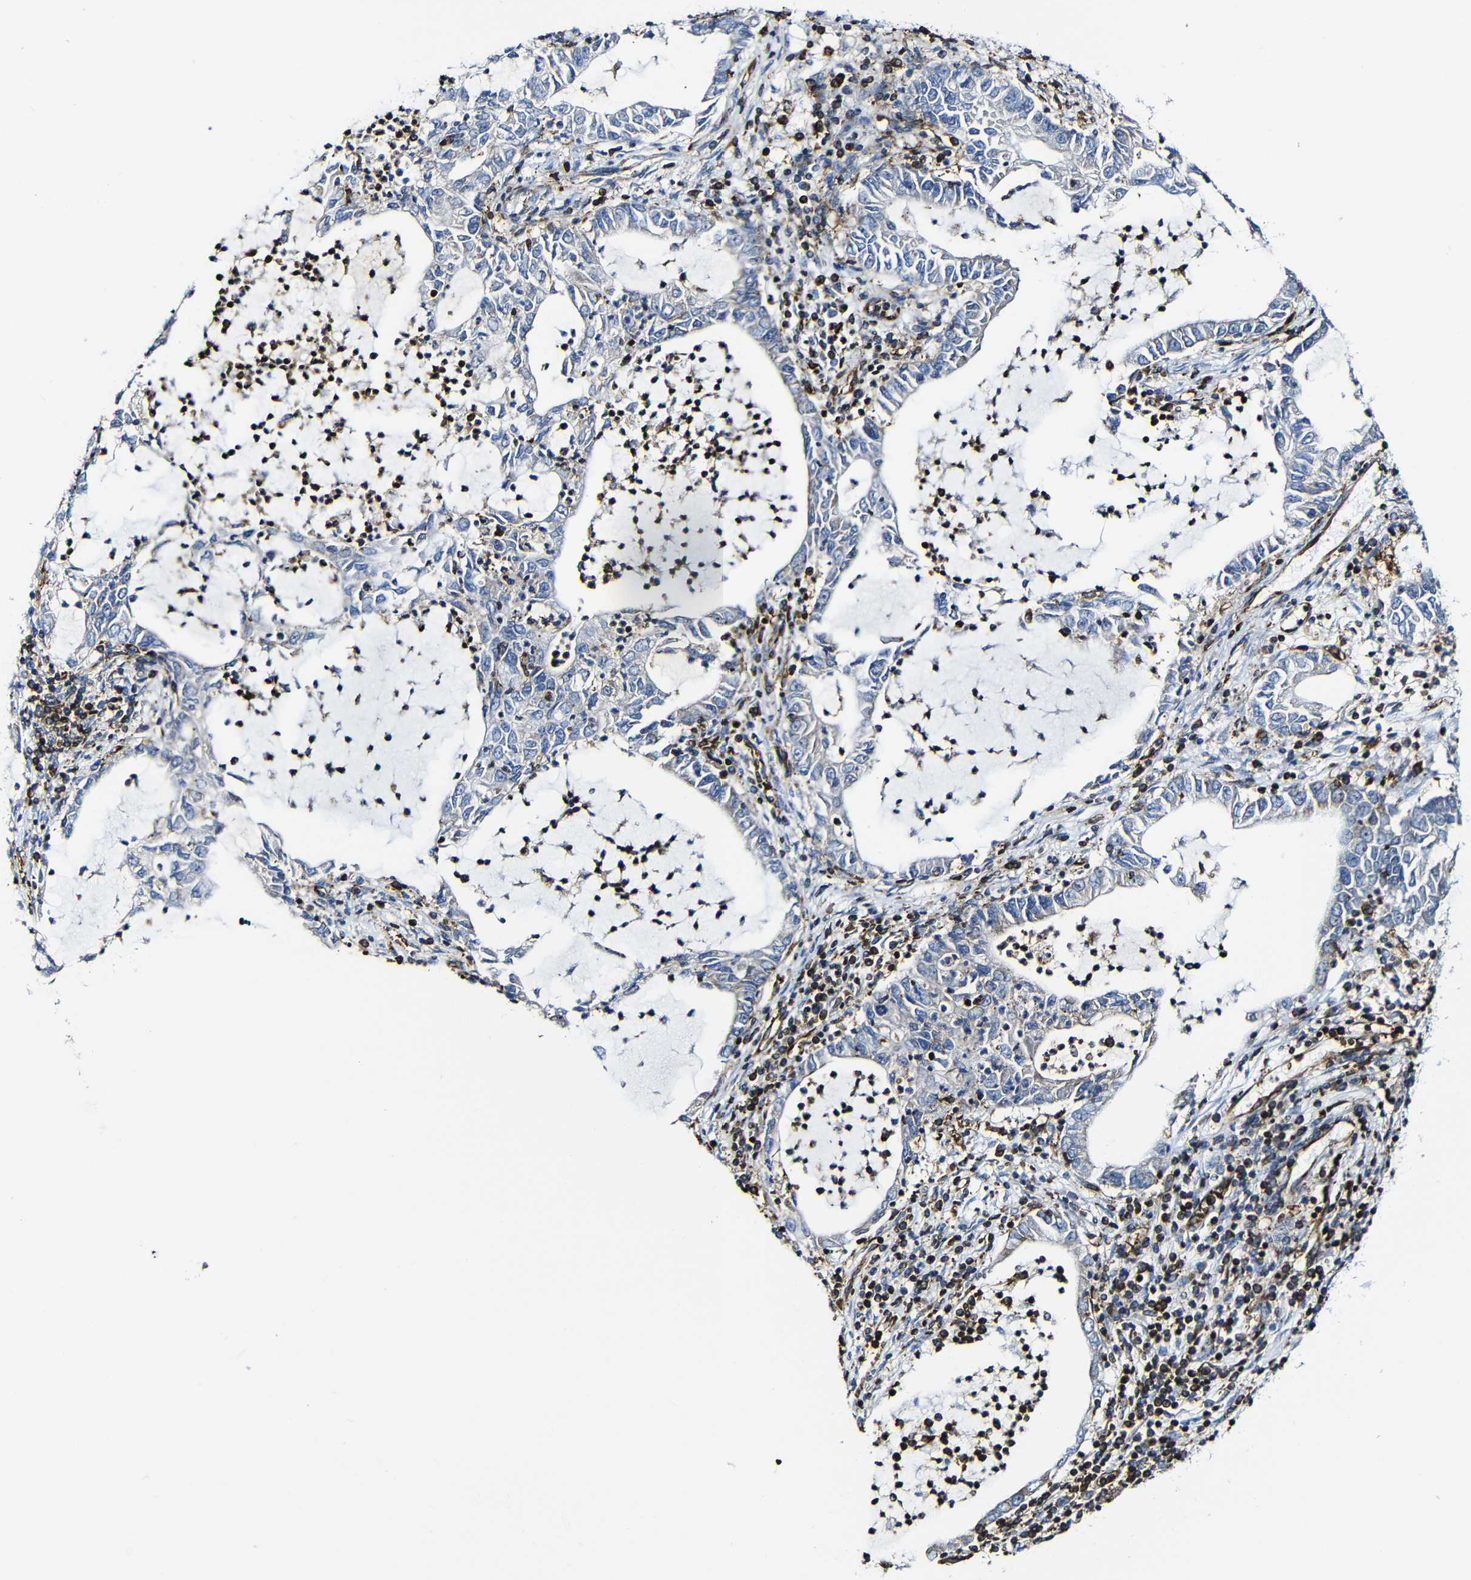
{"staining": {"intensity": "negative", "quantity": "none", "location": "none"}, "tissue": "lung cancer", "cell_type": "Tumor cells", "image_type": "cancer", "snomed": [{"axis": "morphology", "description": "Adenocarcinoma, NOS"}, {"axis": "topography", "description": "Lung"}], "caption": "An immunohistochemistry image of lung cancer is shown. There is no staining in tumor cells of lung cancer. (DAB immunohistochemistry (IHC) with hematoxylin counter stain).", "gene": "MSN", "patient": {"sex": "female", "age": 51}}